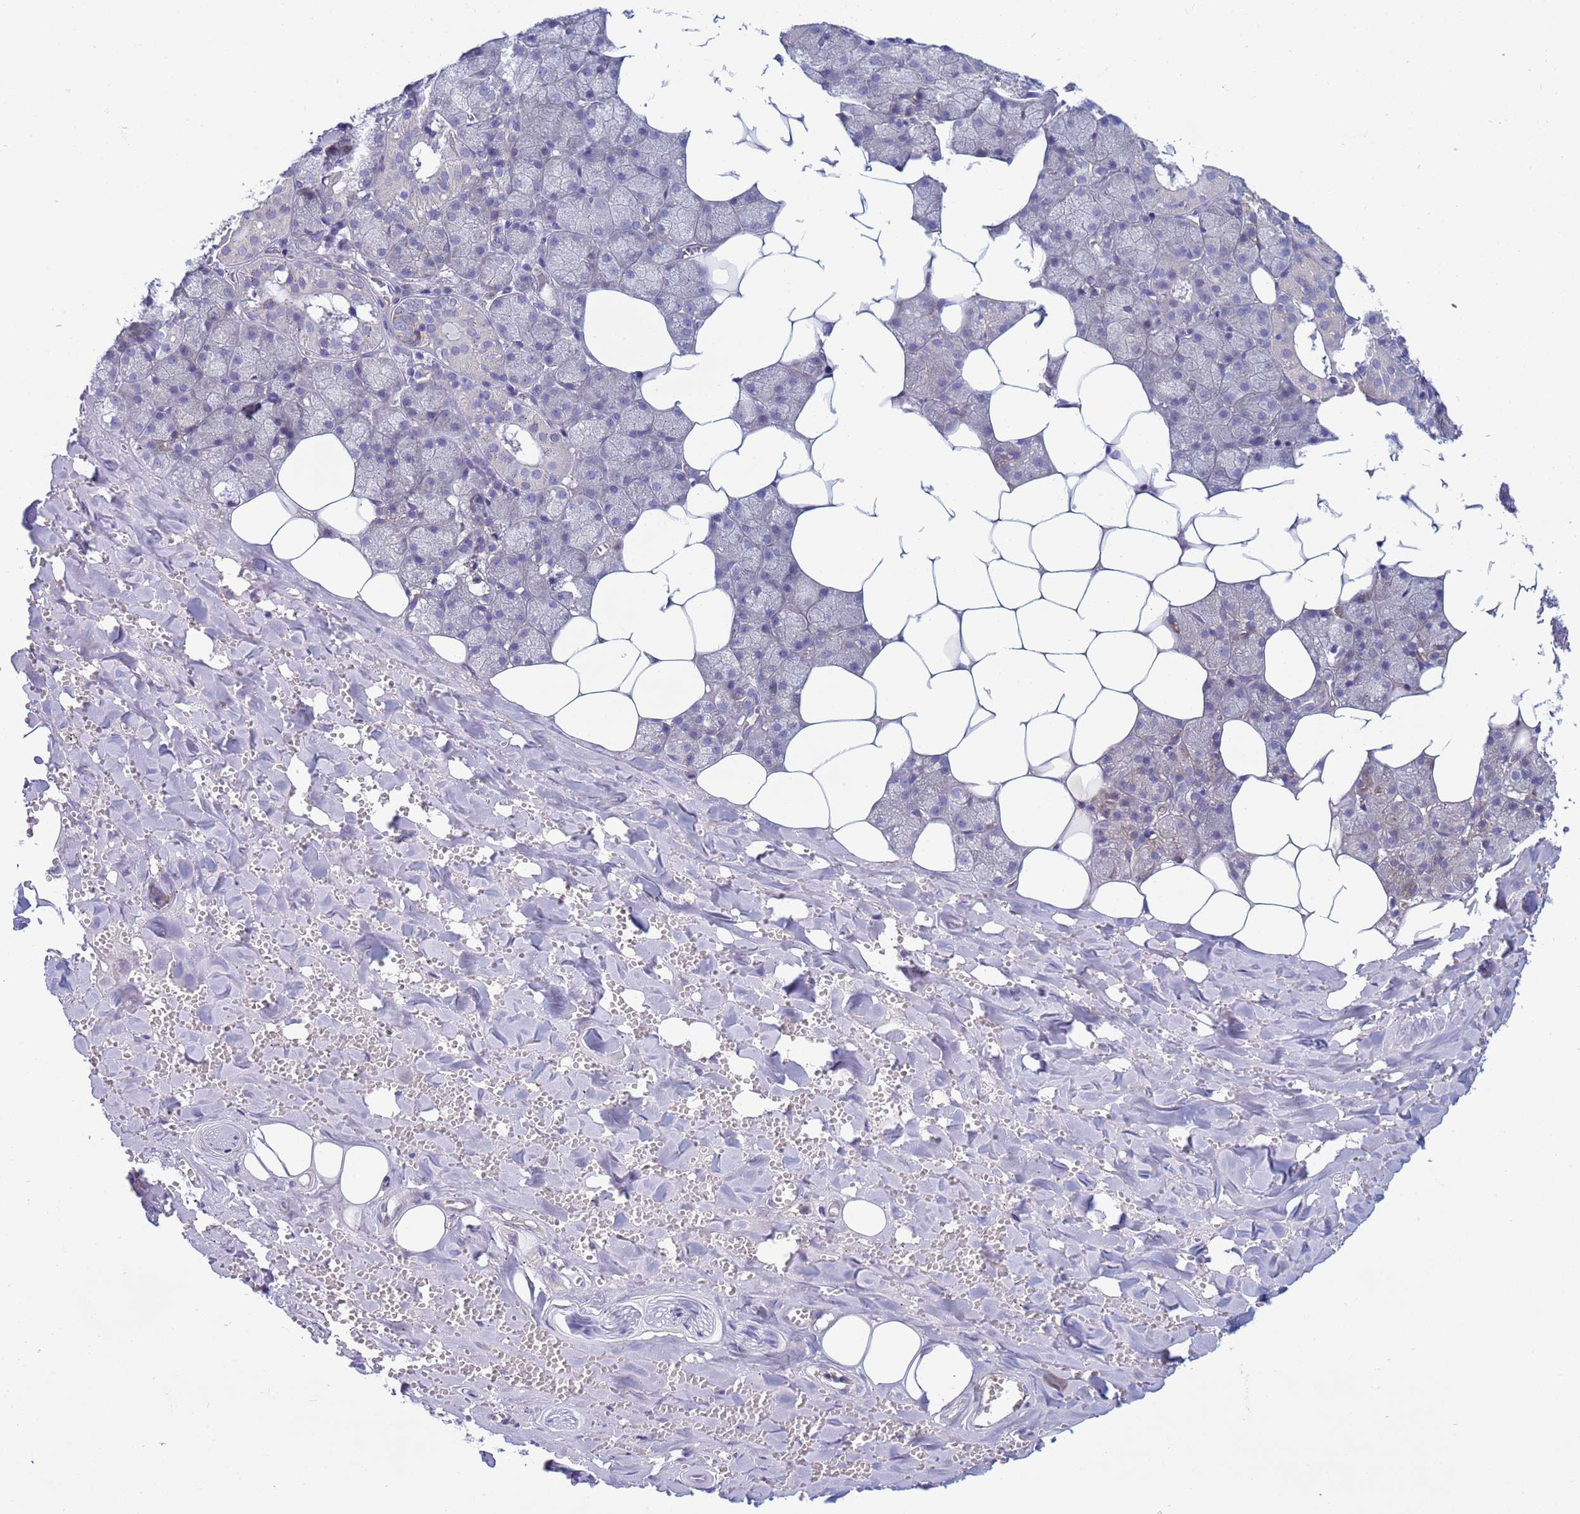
{"staining": {"intensity": "negative", "quantity": "none", "location": "none"}, "tissue": "salivary gland", "cell_type": "Glandular cells", "image_type": "normal", "snomed": [{"axis": "morphology", "description": "Normal tissue, NOS"}, {"axis": "topography", "description": "Salivary gland"}], "caption": "Immunohistochemistry (IHC) histopathology image of normal salivary gland: salivary gland stained with DAB displays no significant protein expression in glandular cells.", "gene": "TRPC6", "patient": {"sex": "male", "age": 62}}